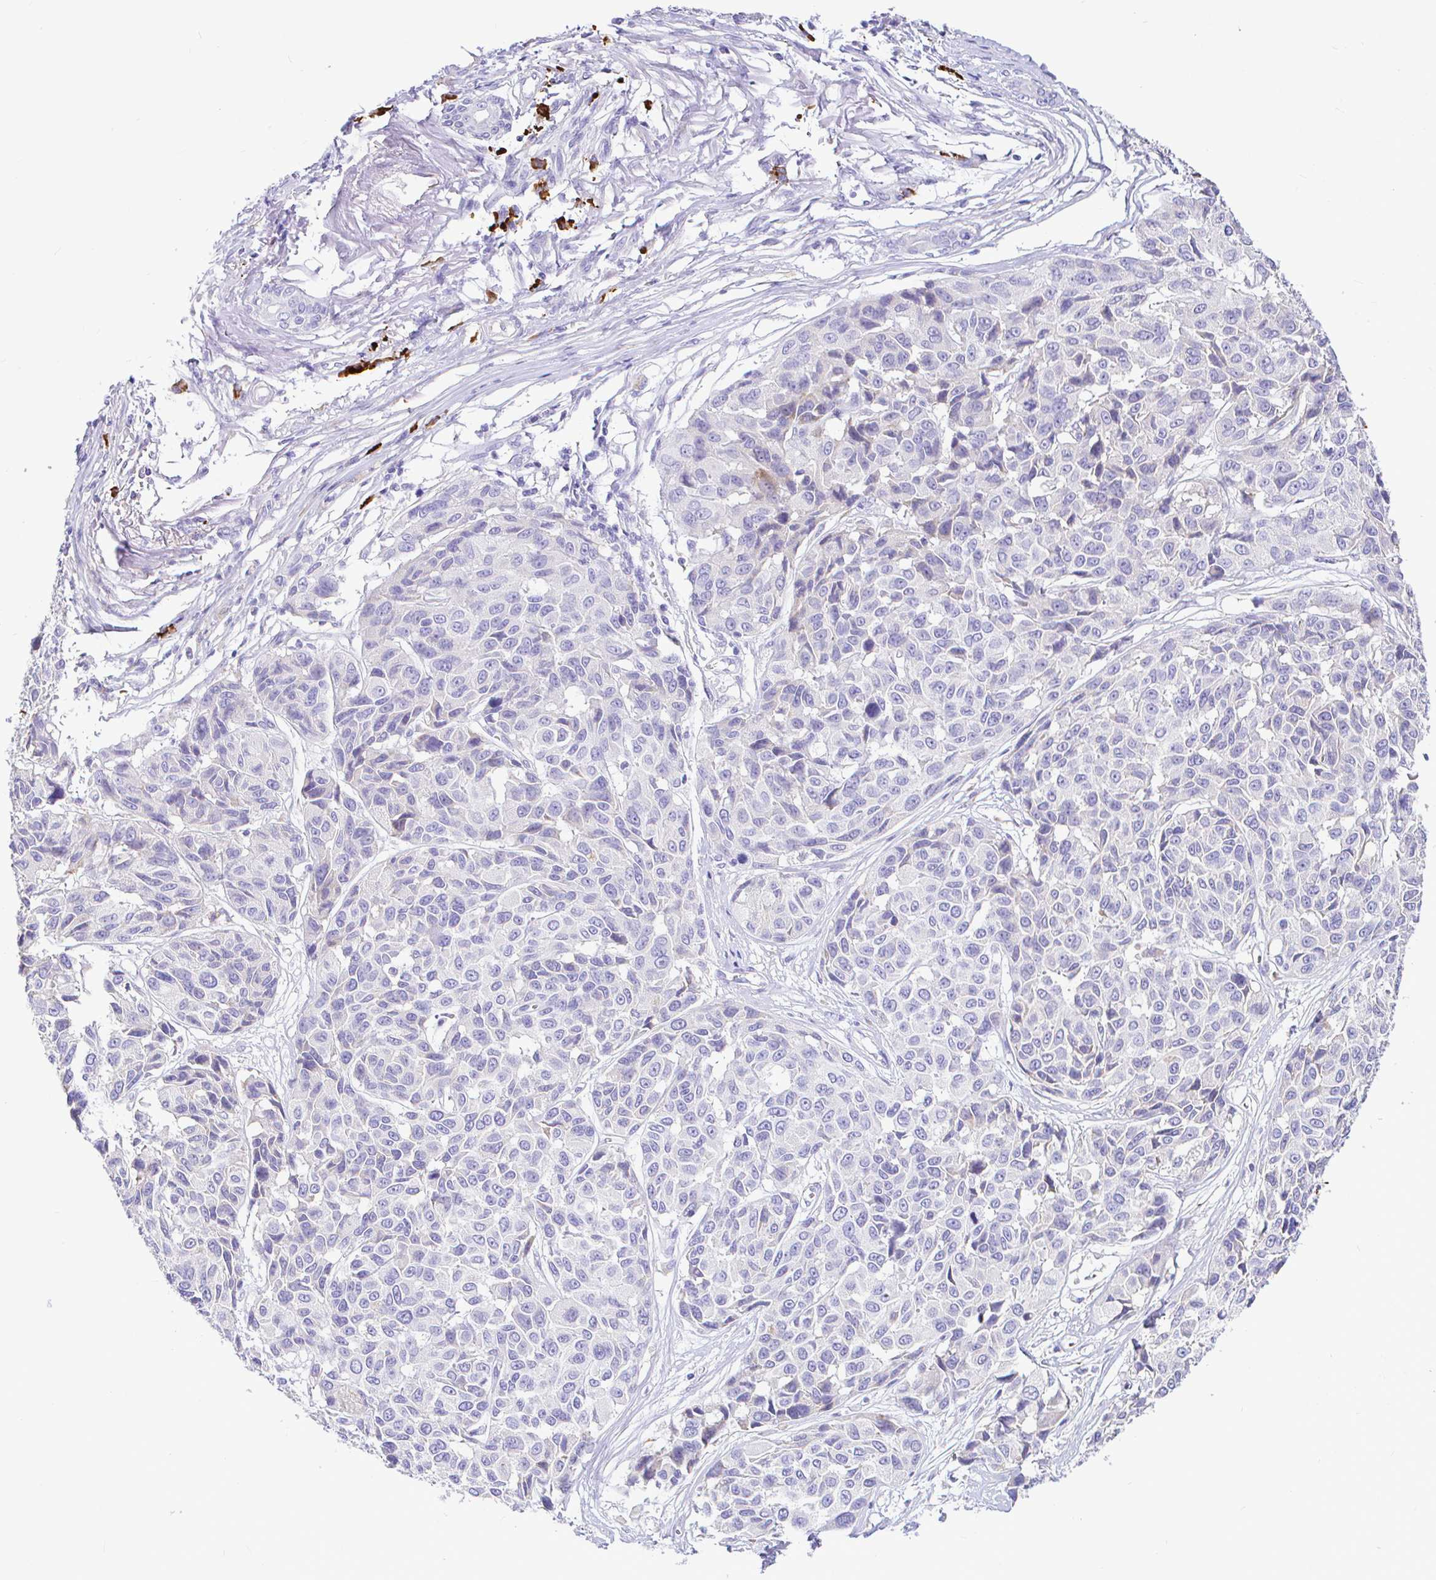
{"staining": {"intensity": "negative", "quantity": "none", "location": "none"}, "tissue": "melanoma", "cell_type": "Tumor cells", "image_type": "cancer", "snomed": [{"axis": "morphology", "description": "Malignant melanoma, NOS"}, {"axis": "topography", "description": "Skin"}], "caption": "Tumor cells are negative for brown protein staining in melanoma.", "gene": "CCDC62", "patient": {"sex": "female", "age": 66}}